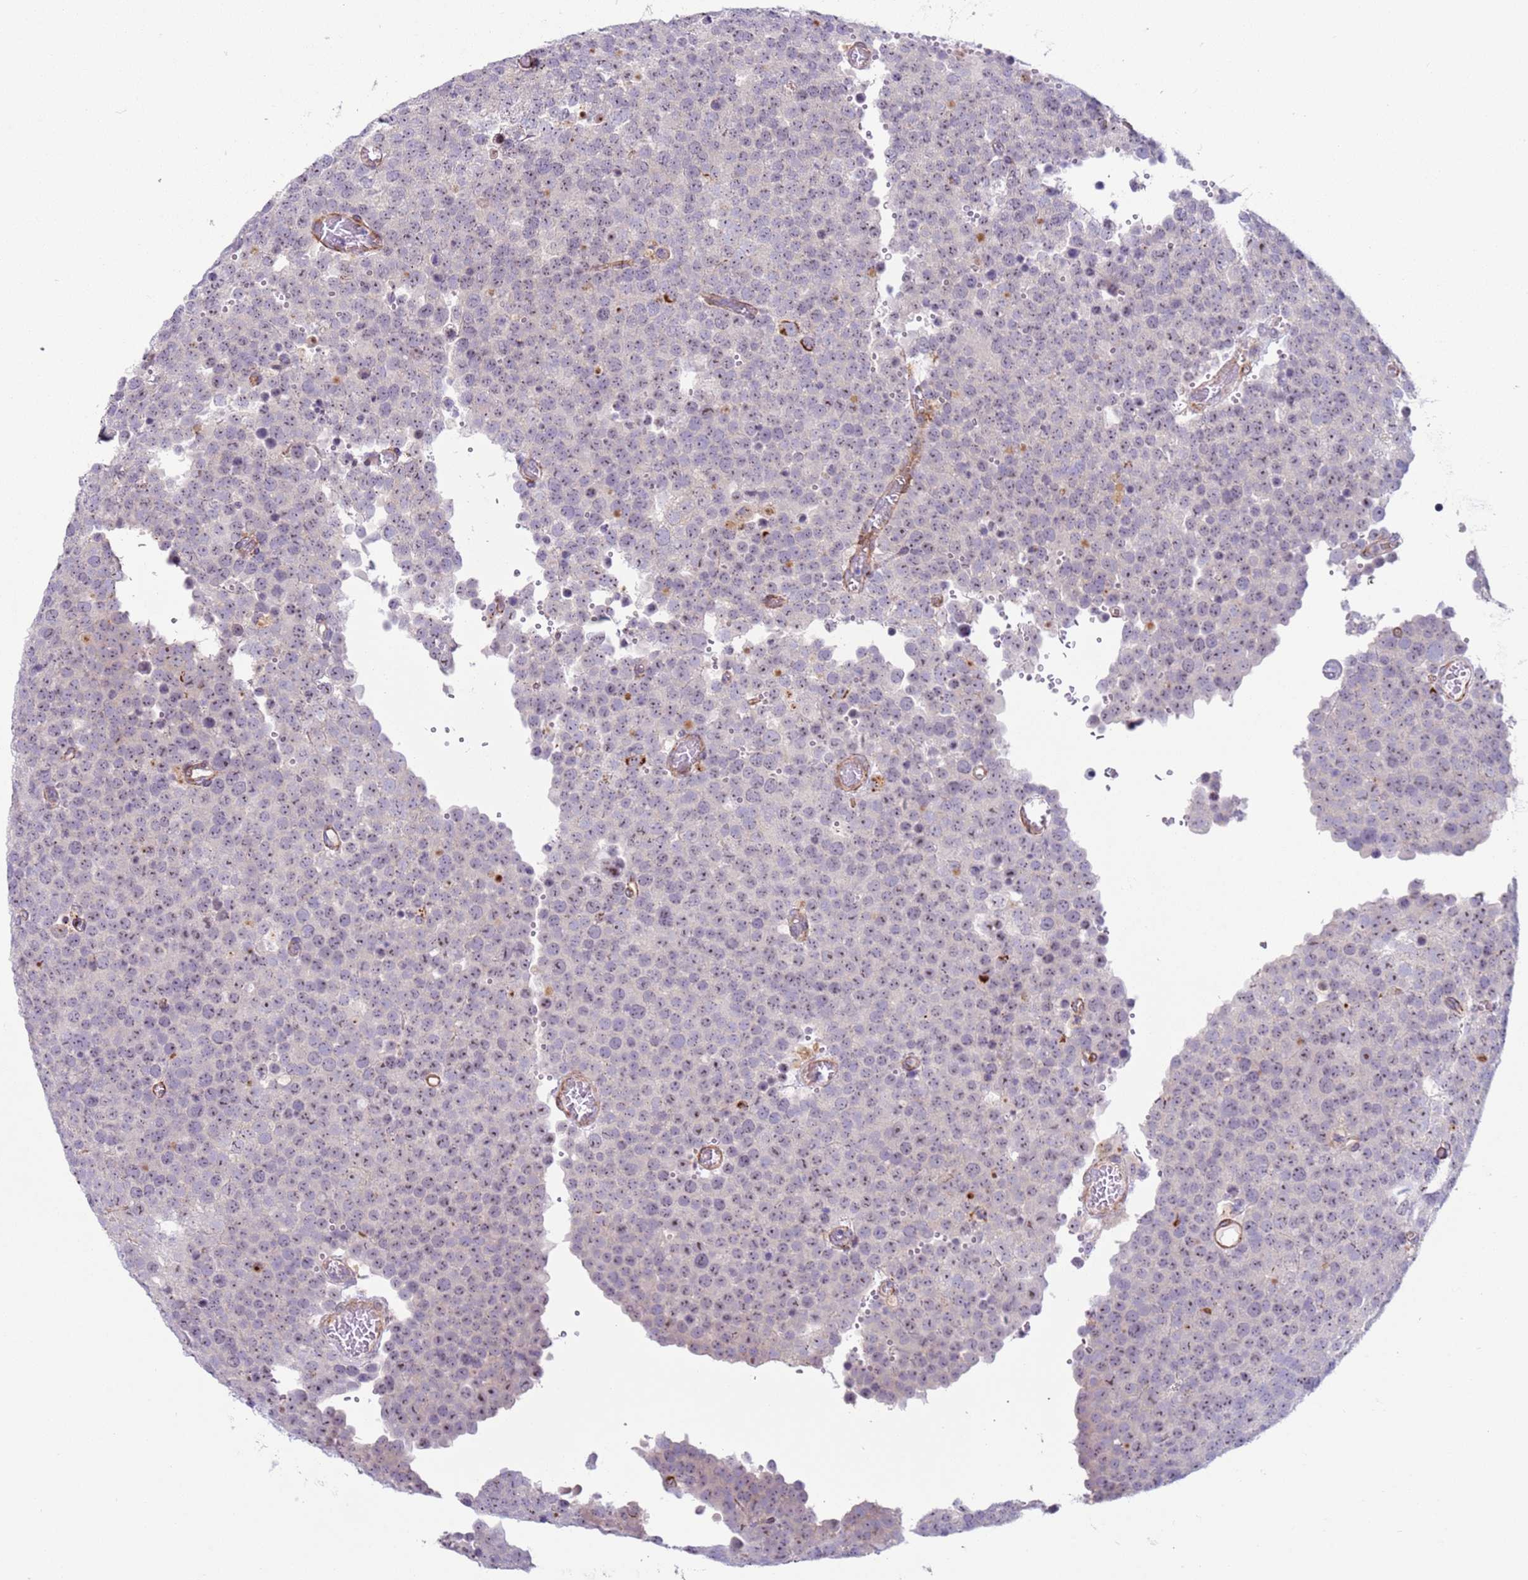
{"staining": {"intensity": "weak", "quantity": "25%-75%", "location": "nuclear"}, "tissue": "testis cancer", "cell_type": "Tumor cells", "image_type": "cancer", "snomed": [{"axis": "morphology", "description": "Normal tissue, NOS"}, {"axis": "morphology", "description": "Seminoma, NOS"}, {"axis": "topography", "description": "Testis"}], "caption": "Immunohistochemical staining of human testis cancer (seminoma) demonstrates low levels of weak nuclear protein expression in approximately 25%-75% of tumor cells. The protein is shown in brown color, while the nuclei are stained blue.", "gene": "HEATR1", "patient": {"sex": "male", "age": 71}}